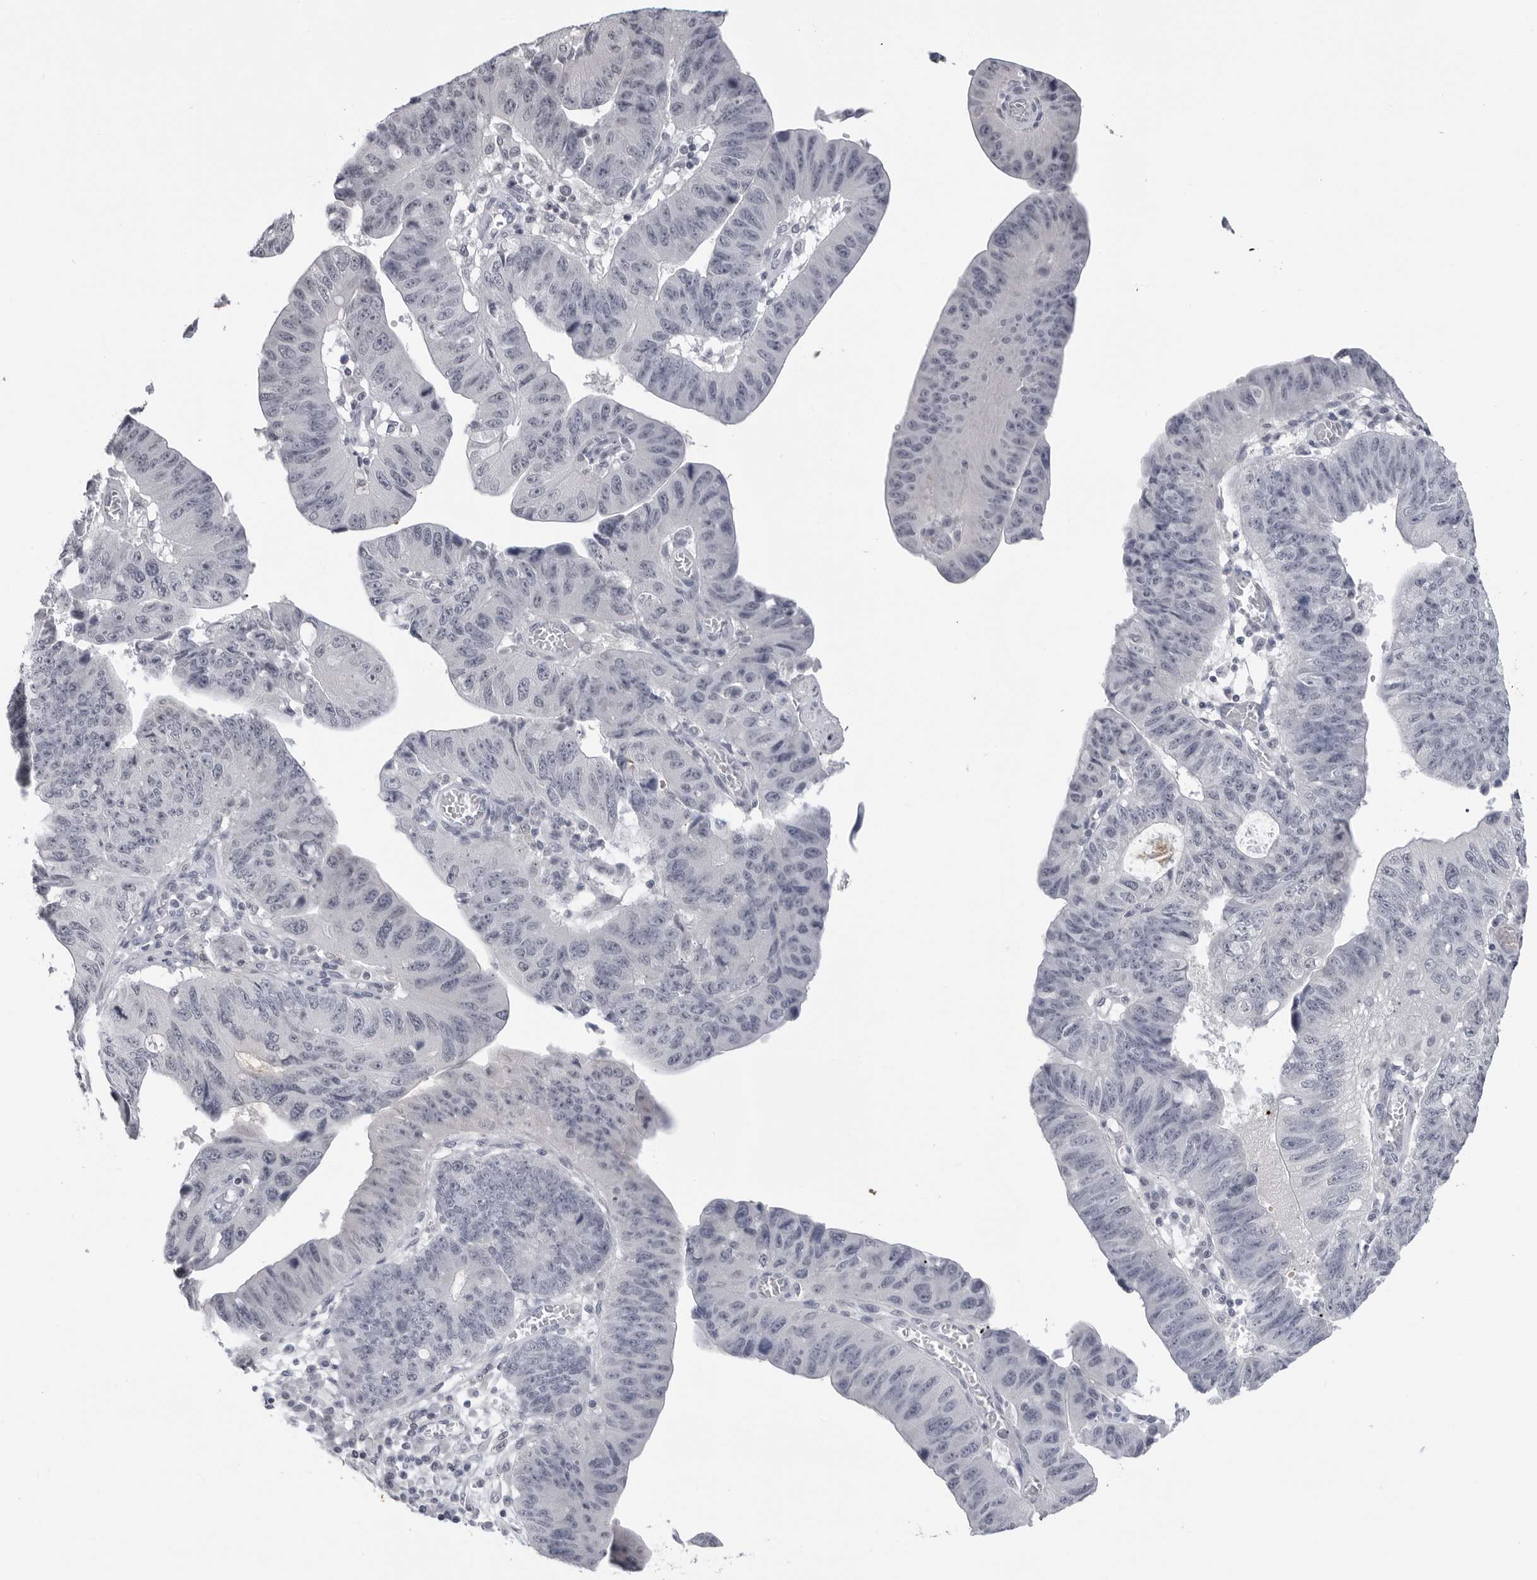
{"staining": {"intensity": "negative", "quantity": "none", "location": "none"}, "tissue": "stomach cancer", "cell_type": "Tumor cells", "image_type": "cancer", "snomed": [{"axis": "morphology", "description": "Adenocarcinoma, NOS"}, {"axis": "topography", "description": "Stomach"}], "caption": "A high-resolution histopathology image shows immunohistochemistry staining of stomach adenocarcinoma, which shows no significant staining in tumor cells. (DAB (3,3'-diaminobenzidine) immunohistochemistry, high magnification).", "gene": "PGA3", "patient": {"sex": "male", "age": 59}}